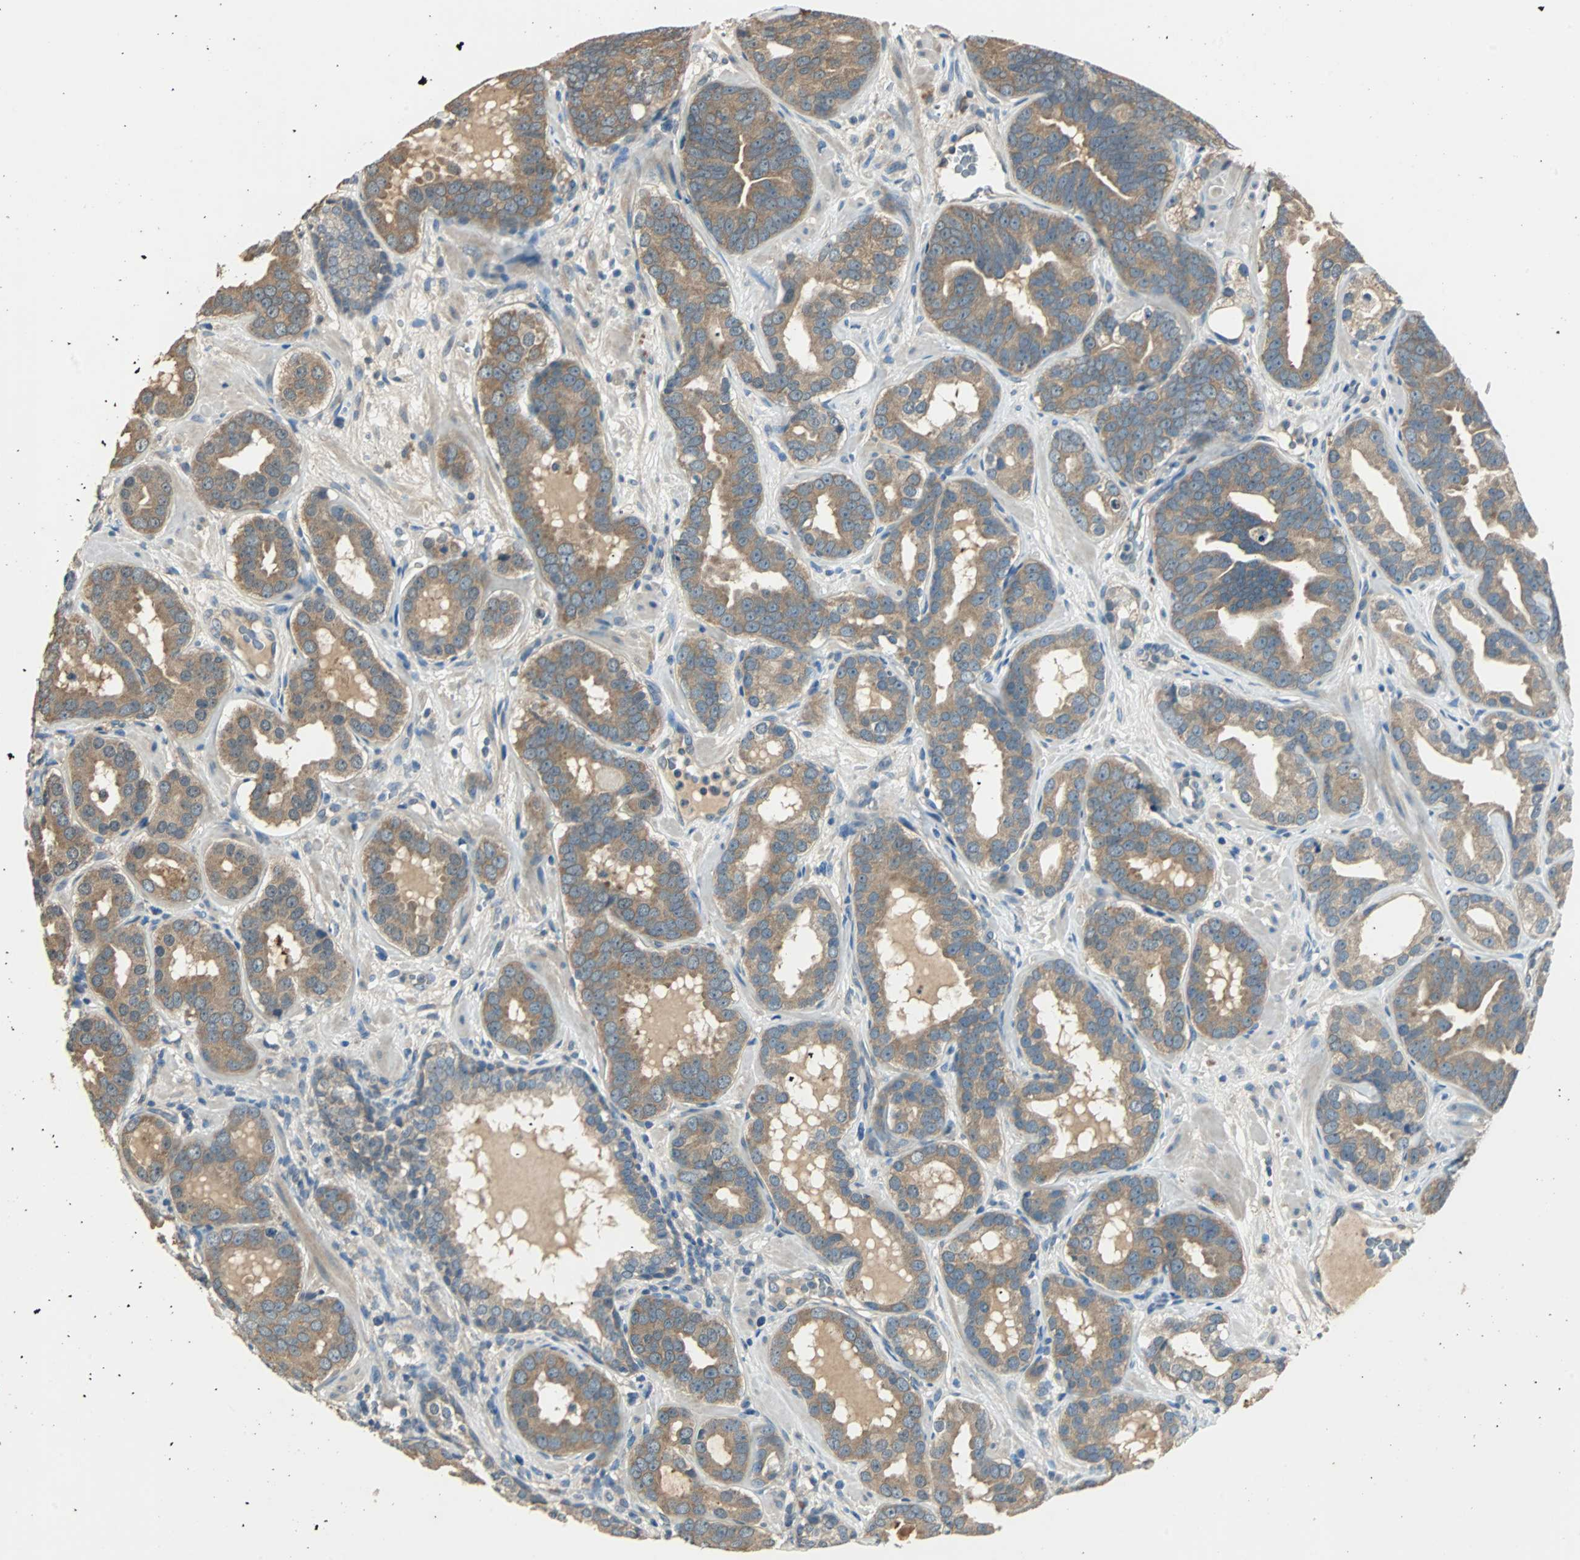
{"staining": {"intensity": "moderate", "quantity": ">75%", "location": "cytoplasmic/membranous"}, "tissue": "prostate cancer", "cell_type": "Tumor cells", "image_type": "cancer", "snomed": [{"axis": "morphology", "description": "Adenocarcinoma, Low grade"}, {"axis": "topography", "description": "Prostate"}], "caption": "A medium amount of moderate cytoplasmic/membranous expression is appreciated in about >75% of tumor cells in prostate cancer (low-grade adenocarcinoma) tissue. Using DAB (brown) and hematoxylin (blue) stains, captured at high magnification using brightfield microscopy.", "gene": "ABHD2", "patient": {"sex": "male", "age": 59}}